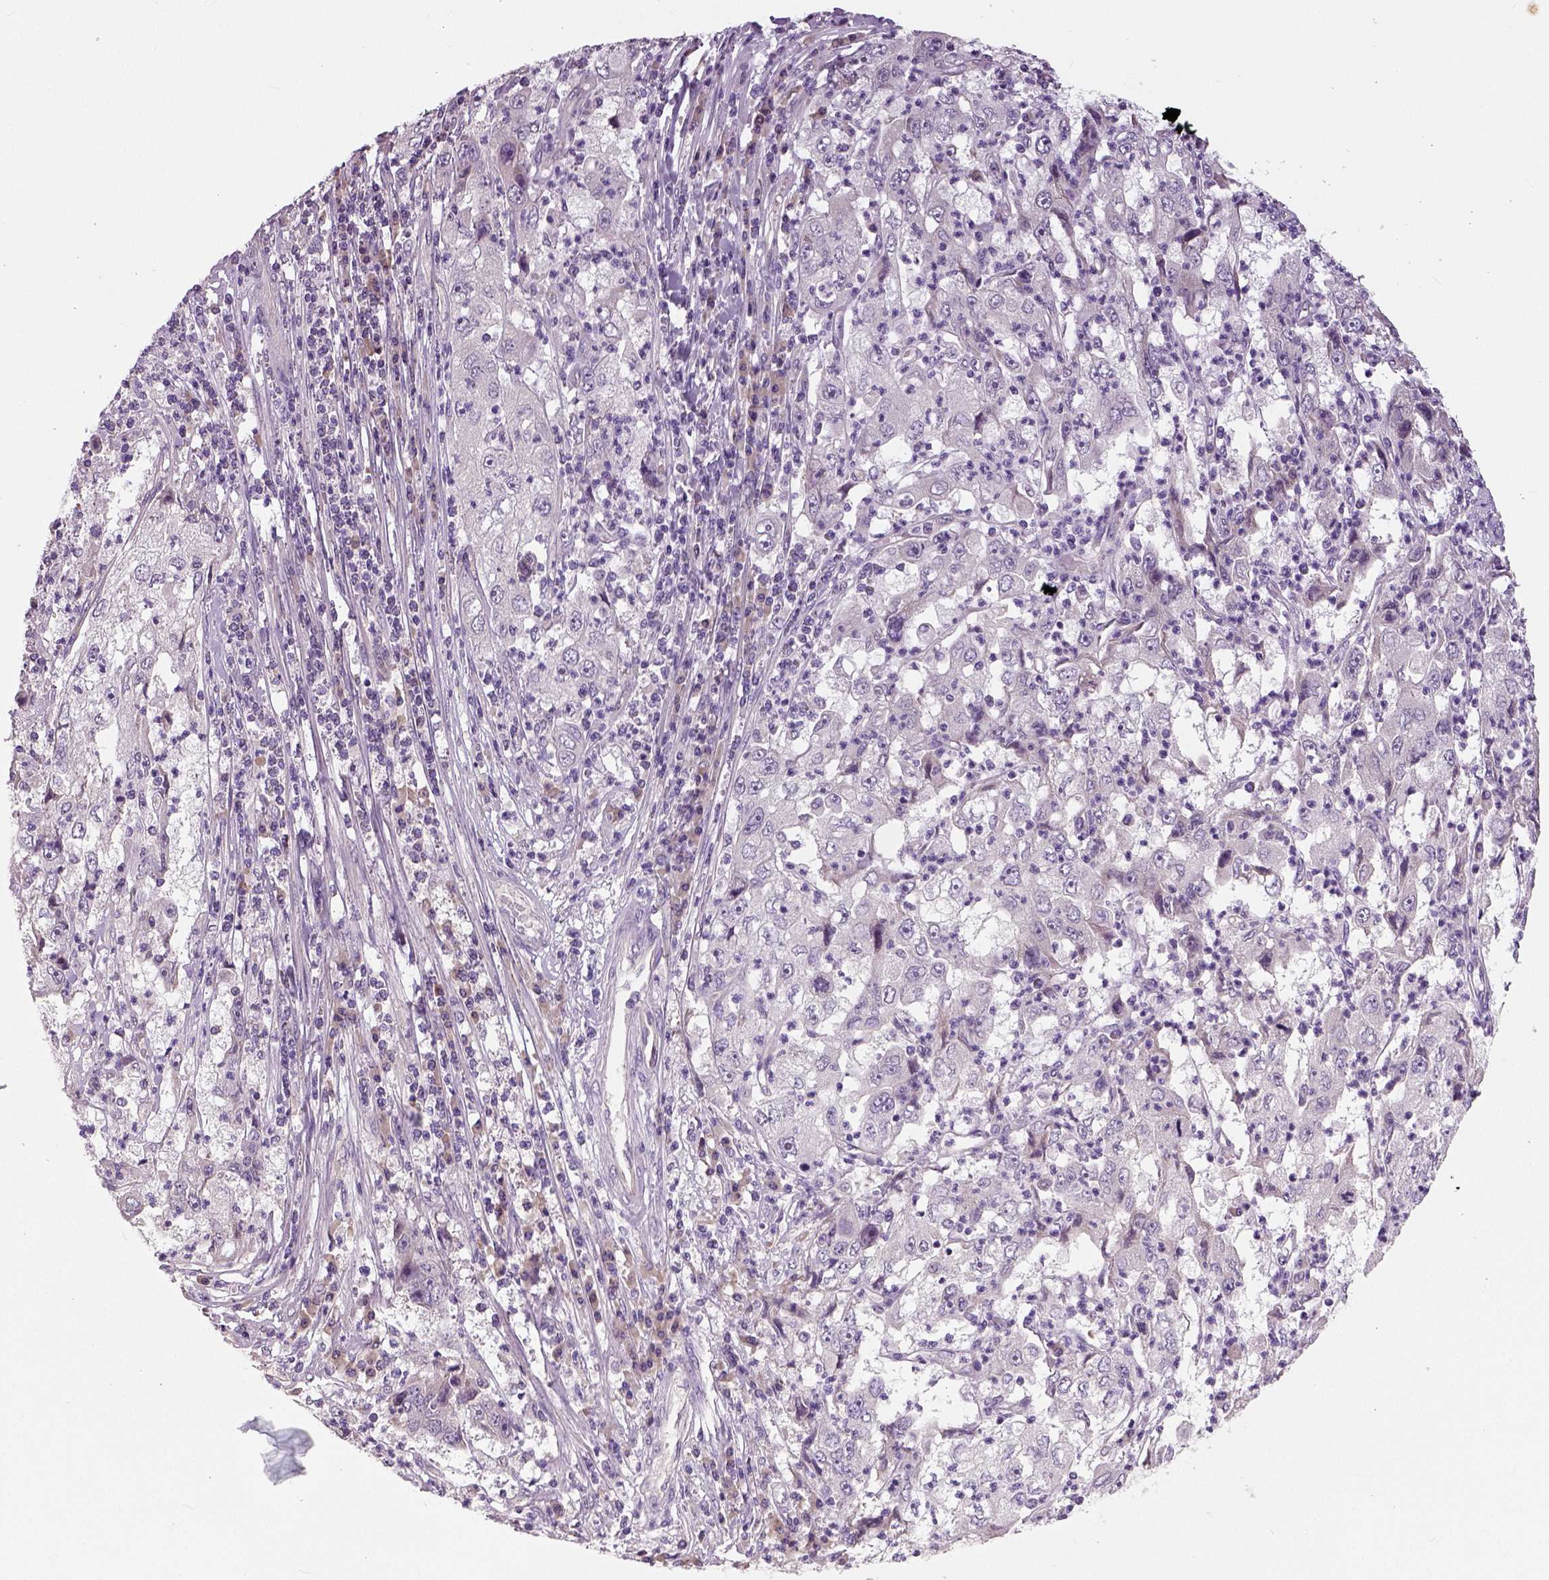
{"staining": {"intensity": "negative", "quantity": "none", "location": "none"}, "tissue": "cervical cancer", "cell_type": "Tumor cells", "image_type": "cancer", "snomed": [{"axis": "morphology", "description": "Squamous cell carcinoma, NOS"}, {"axis": "topography", "description": "Cervix"}], "caption": "Photomicrograph shows no significant protein expression in tumor cells of cervical squamous cell carcinoma.", "gene": "NECAB1", "patient": {"sex": "female", "age": 36}}